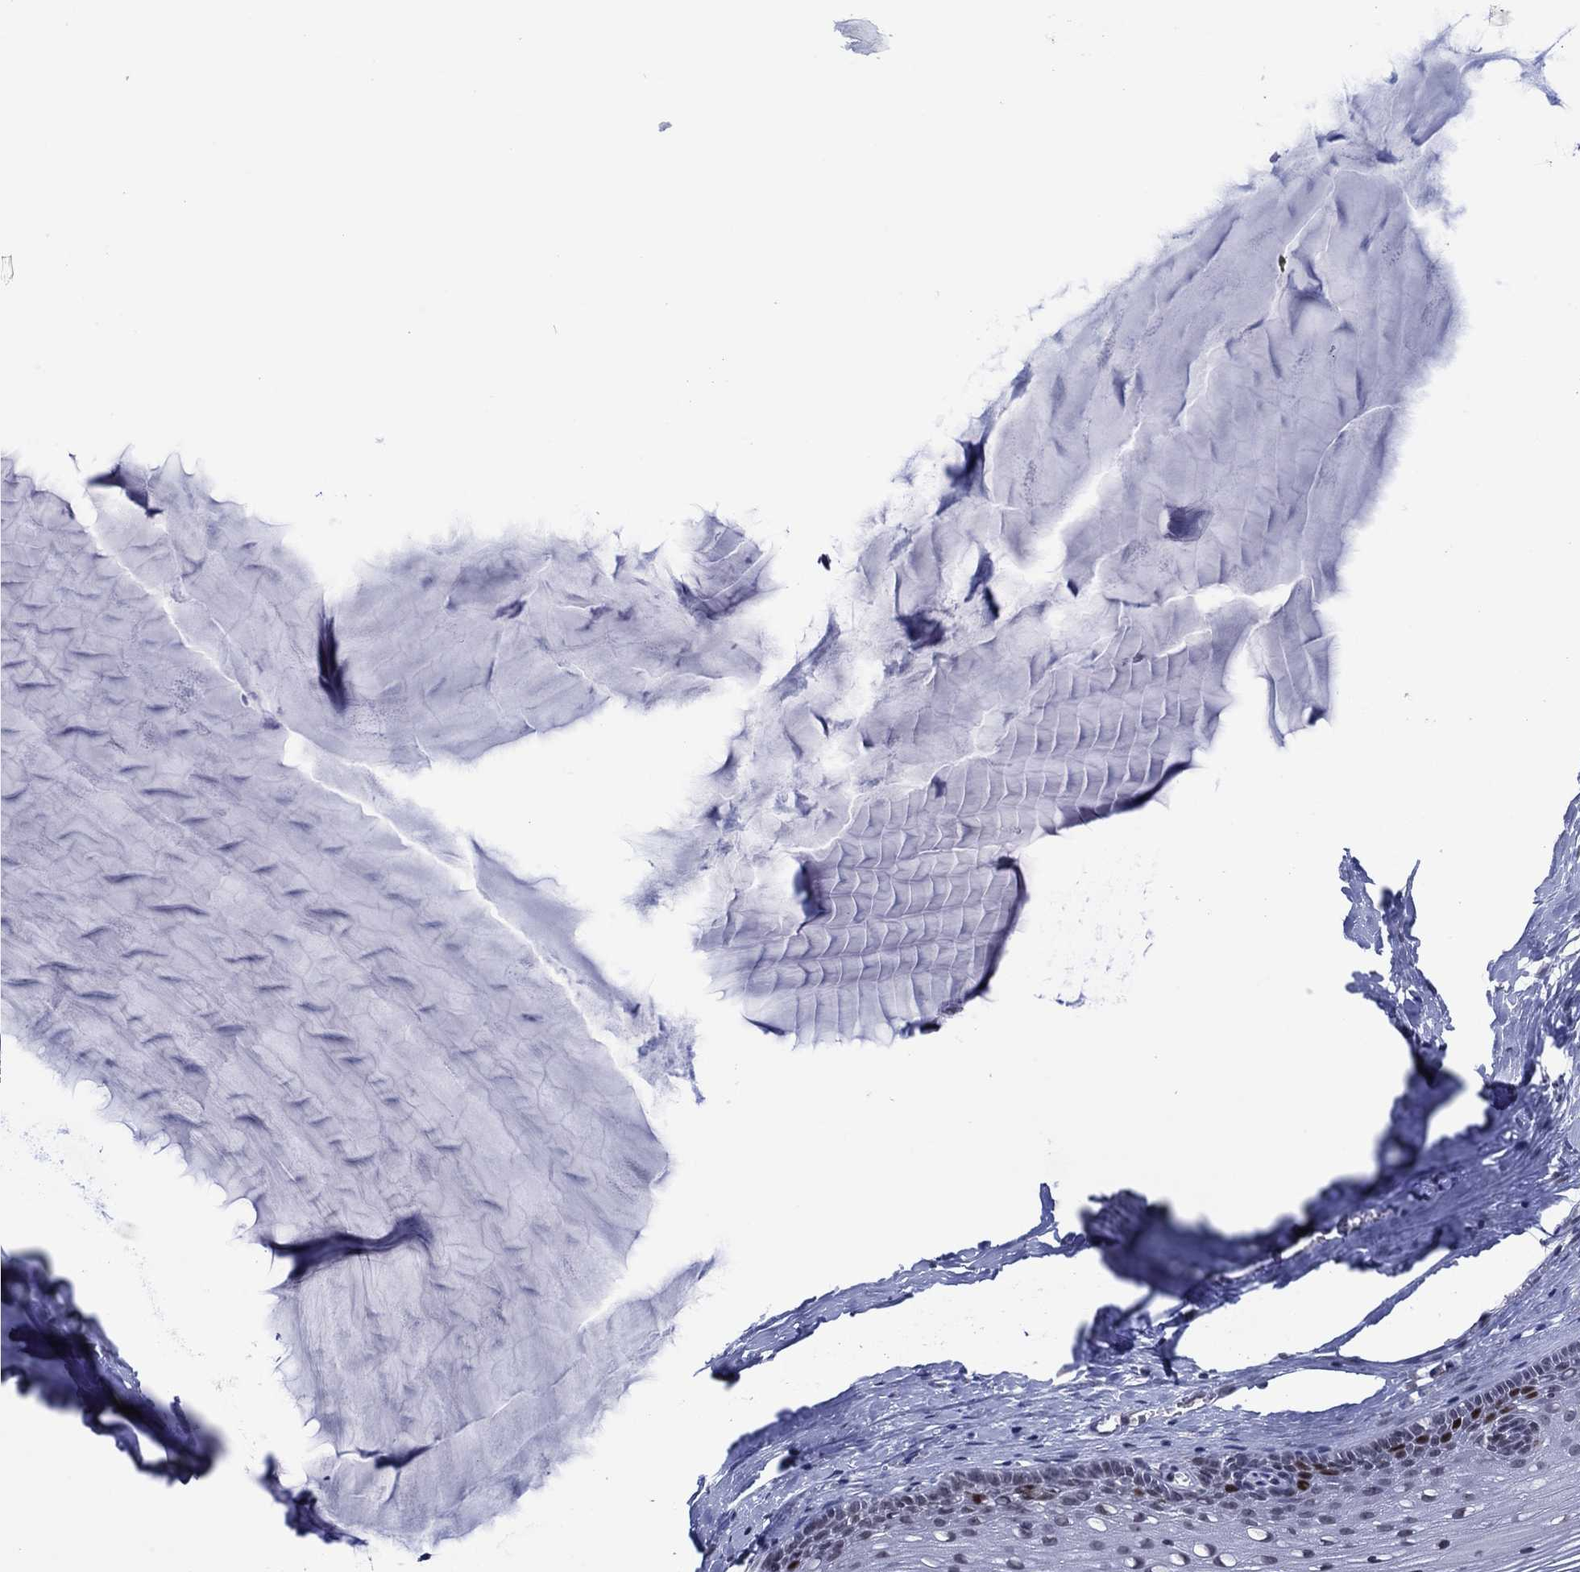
{"staining": {"intensity": "moderate", "quantity": "<25%", "location": "nuclear"}, "tissue": "cervix", "cell_type": "Squamous epithelial cells", "image_type": "normal", "snomed": [{"axis": "morphology", "description": "Normal tissue, NOS"}, {"axis": "topography", "description": "Cervix"}], "caption": "Immunohistochemistry (DAB) staining of normal human cervix reveals moderate nuclear protein expression in approximately <25% of squamous epithelial cells. (DAB IHC with brightfield microscopy, high magnification).", "gene": "GATA6", "patient": {"sex": "female", "age": 40}}